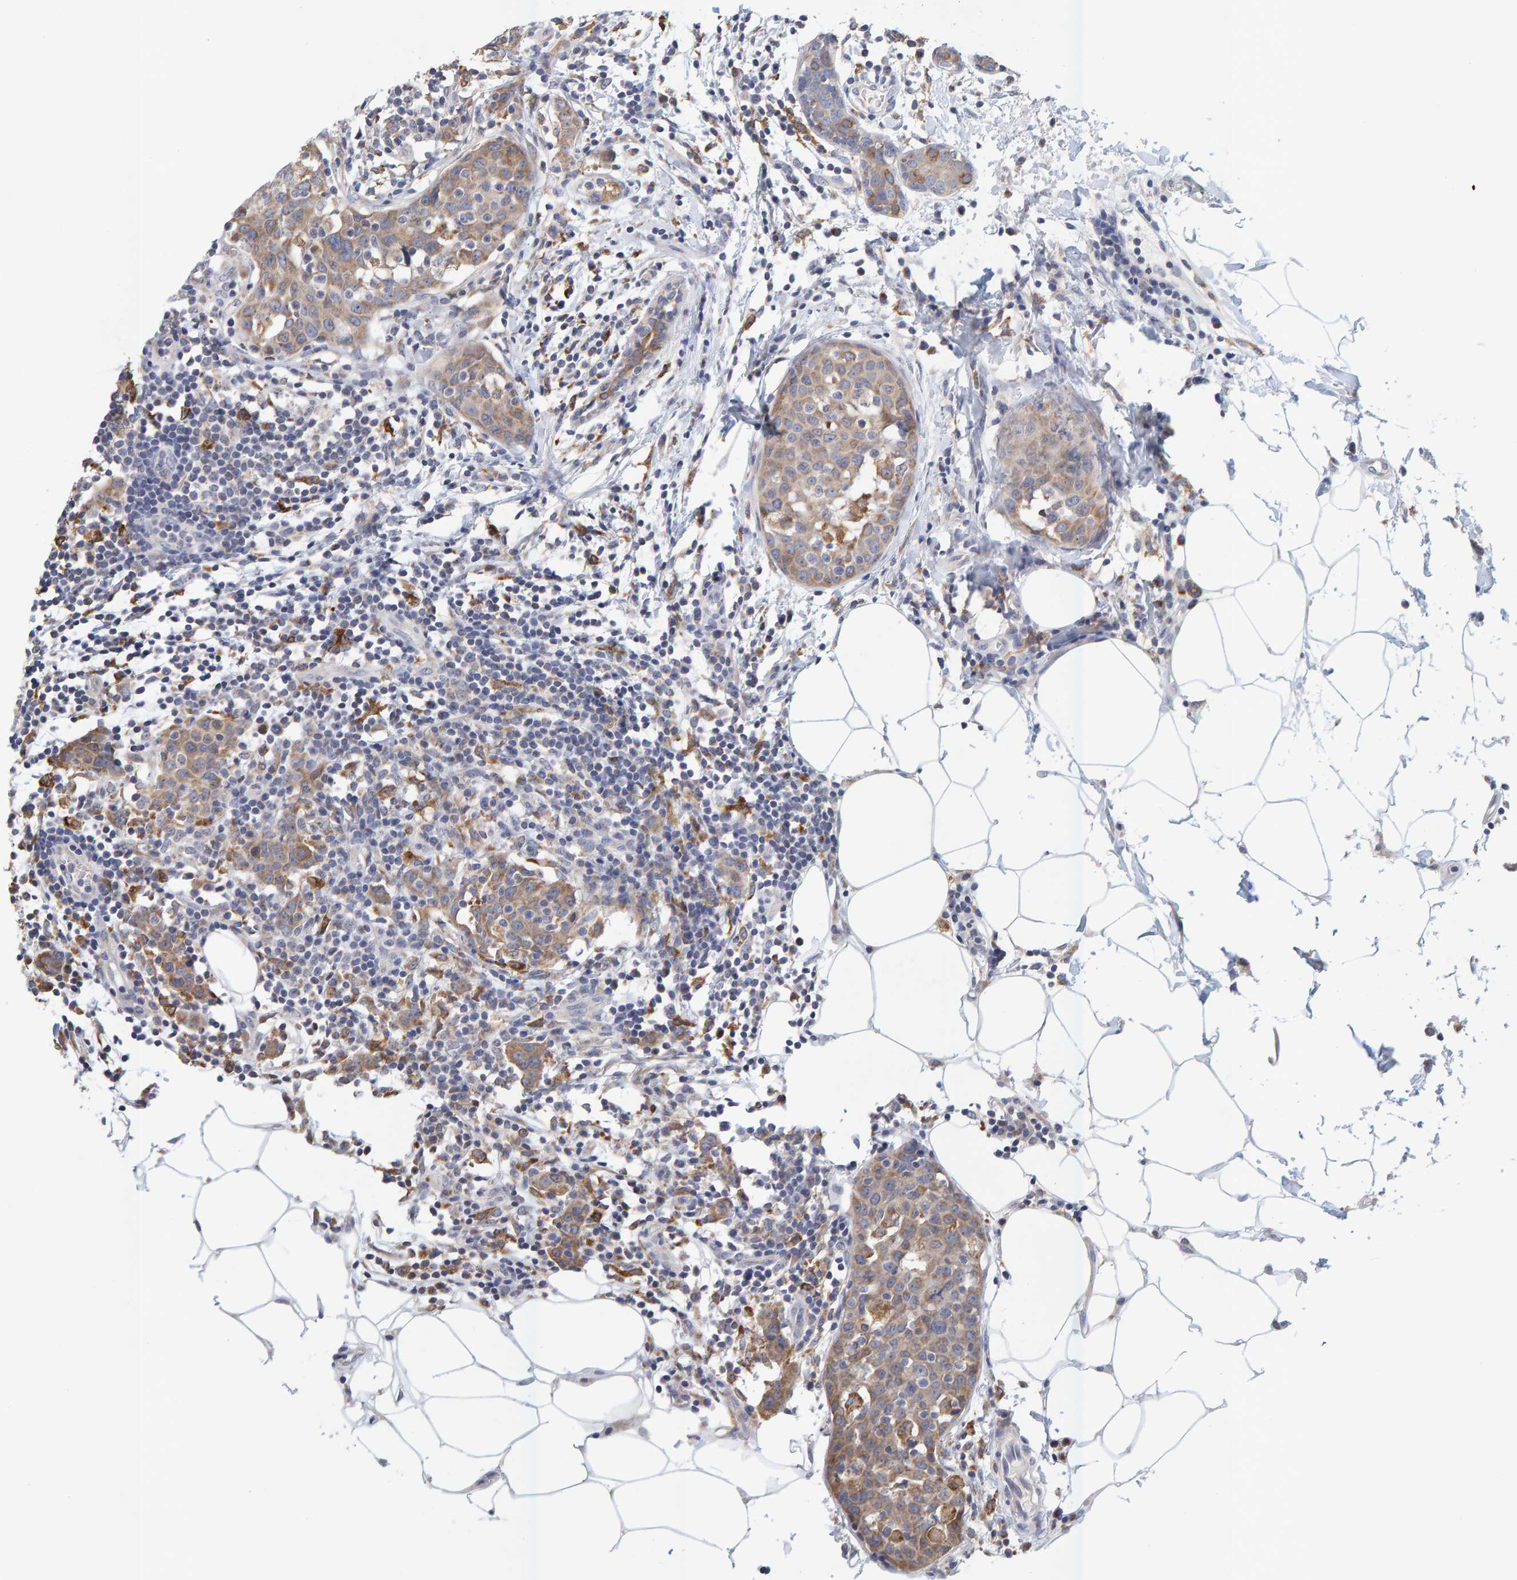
{"staining": {"intensity": "moderate", "quantity": ">75%", "location": "cytoplasmic/membranous"}, "tissue": "breast cancer", "cell_type": "Tumor cells", "image_type": "cancer", "snomed": [{"axis": "morphology", "description": "Normal tissue, NOS"}, {"axis": "morphology", "description": "Duct carcinoma"}, {"axis": "topography", "description": "Breast"}], "caption": "Human breast cancer stained for a protein (brown) exhibits moderate cytoplasmic/membranous positive staining in approximately >75% of tumor cells.", "gene": "SGPL1", "patient": {"sex": "female", "age": 37}}